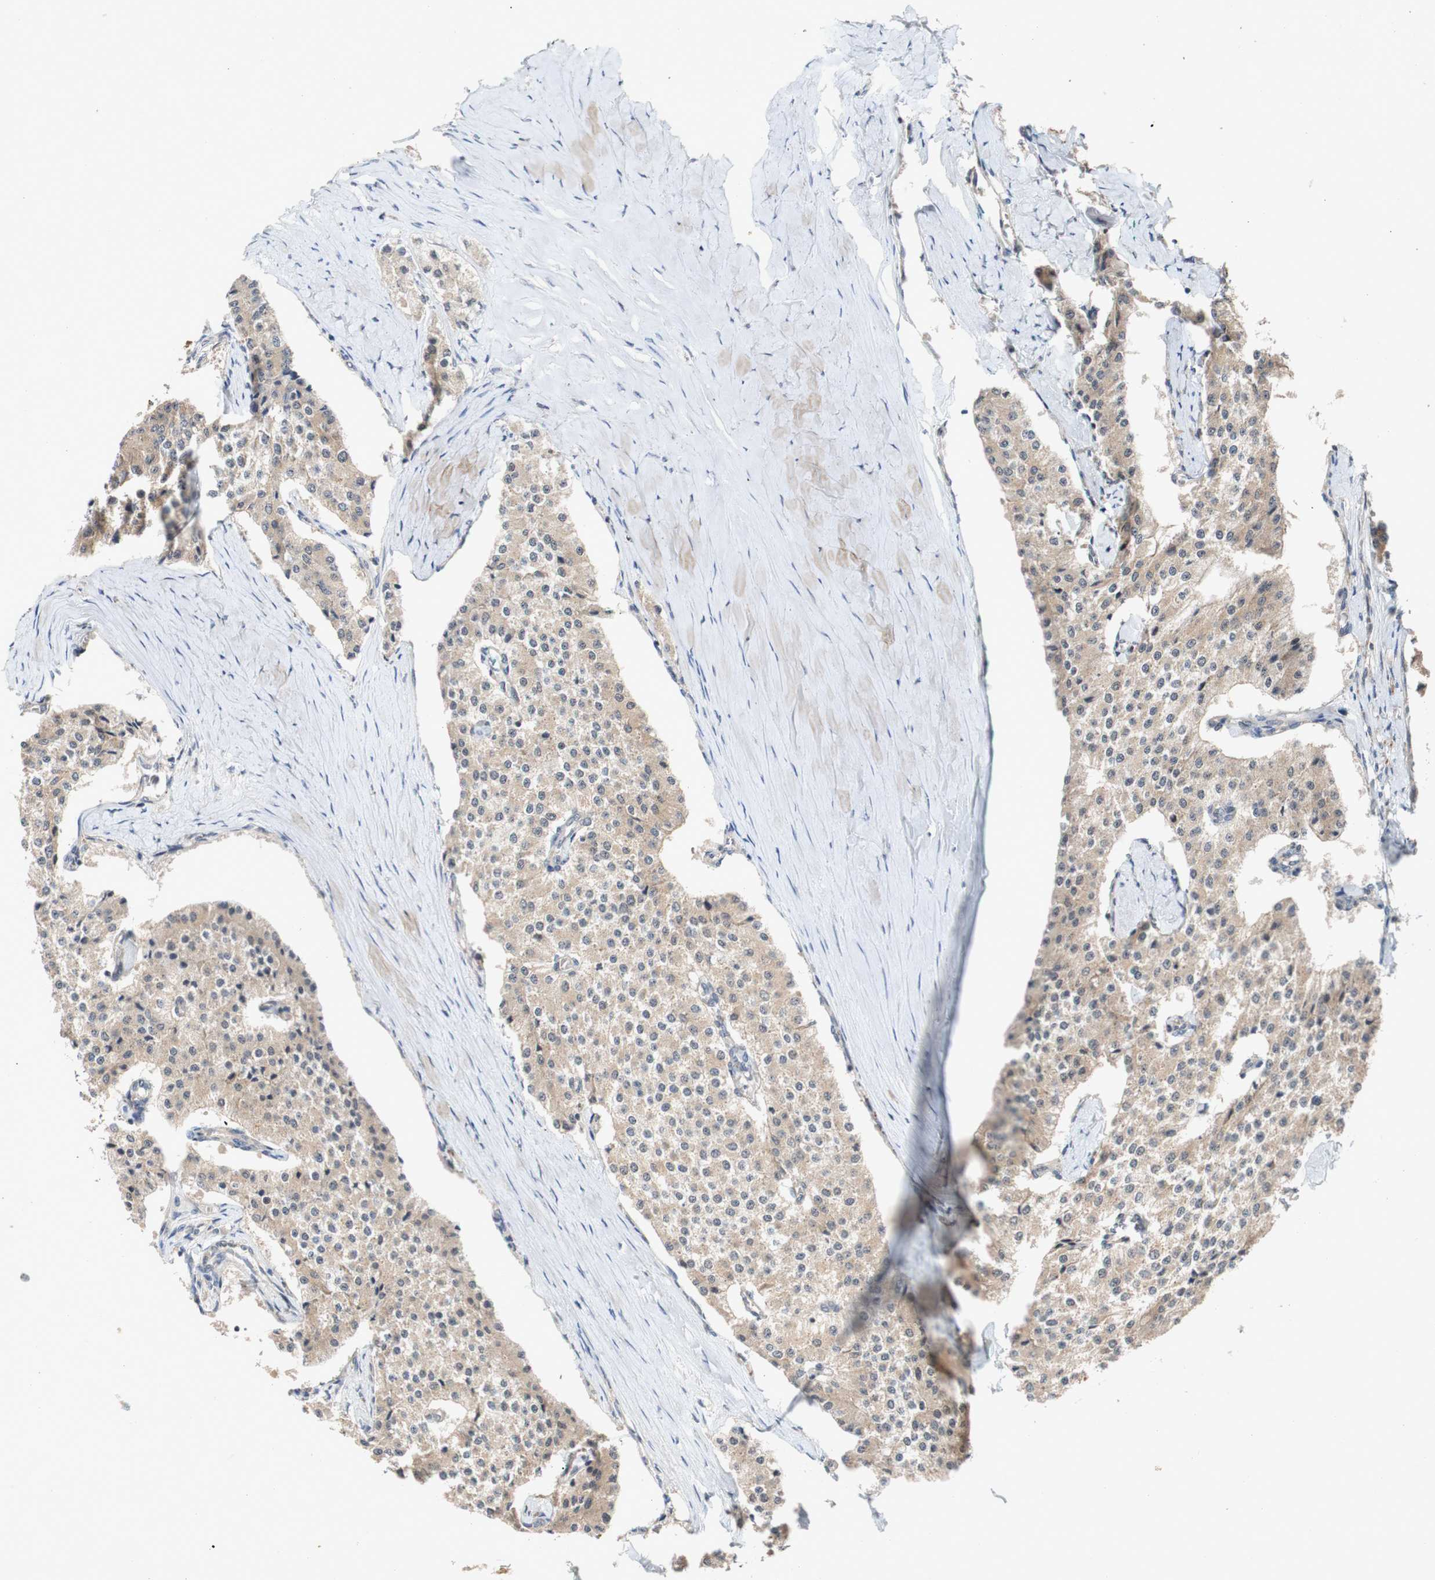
{"staining": {"intensity": "moderate", "quantity": ">75%", "location": "cytoplasmic/membranous,nuclear"}, "tissue": "carcinoid", "cell_type": "Tumor cells", "image_type": "cancer", "snomed": [{"axis": "morphology", "description": "Carcinoid, malignant, NOS"}, {"axis": "topography", "description": "Colon"}], "caption": "Human carcinoid stained with a brown dye reveals moderate cytoplasmic/membranous and nuclear positive positivity in approximately >75% of tumor cells.", "gene": "PIN1", "patient": {"sex": "female", "age": 52}}